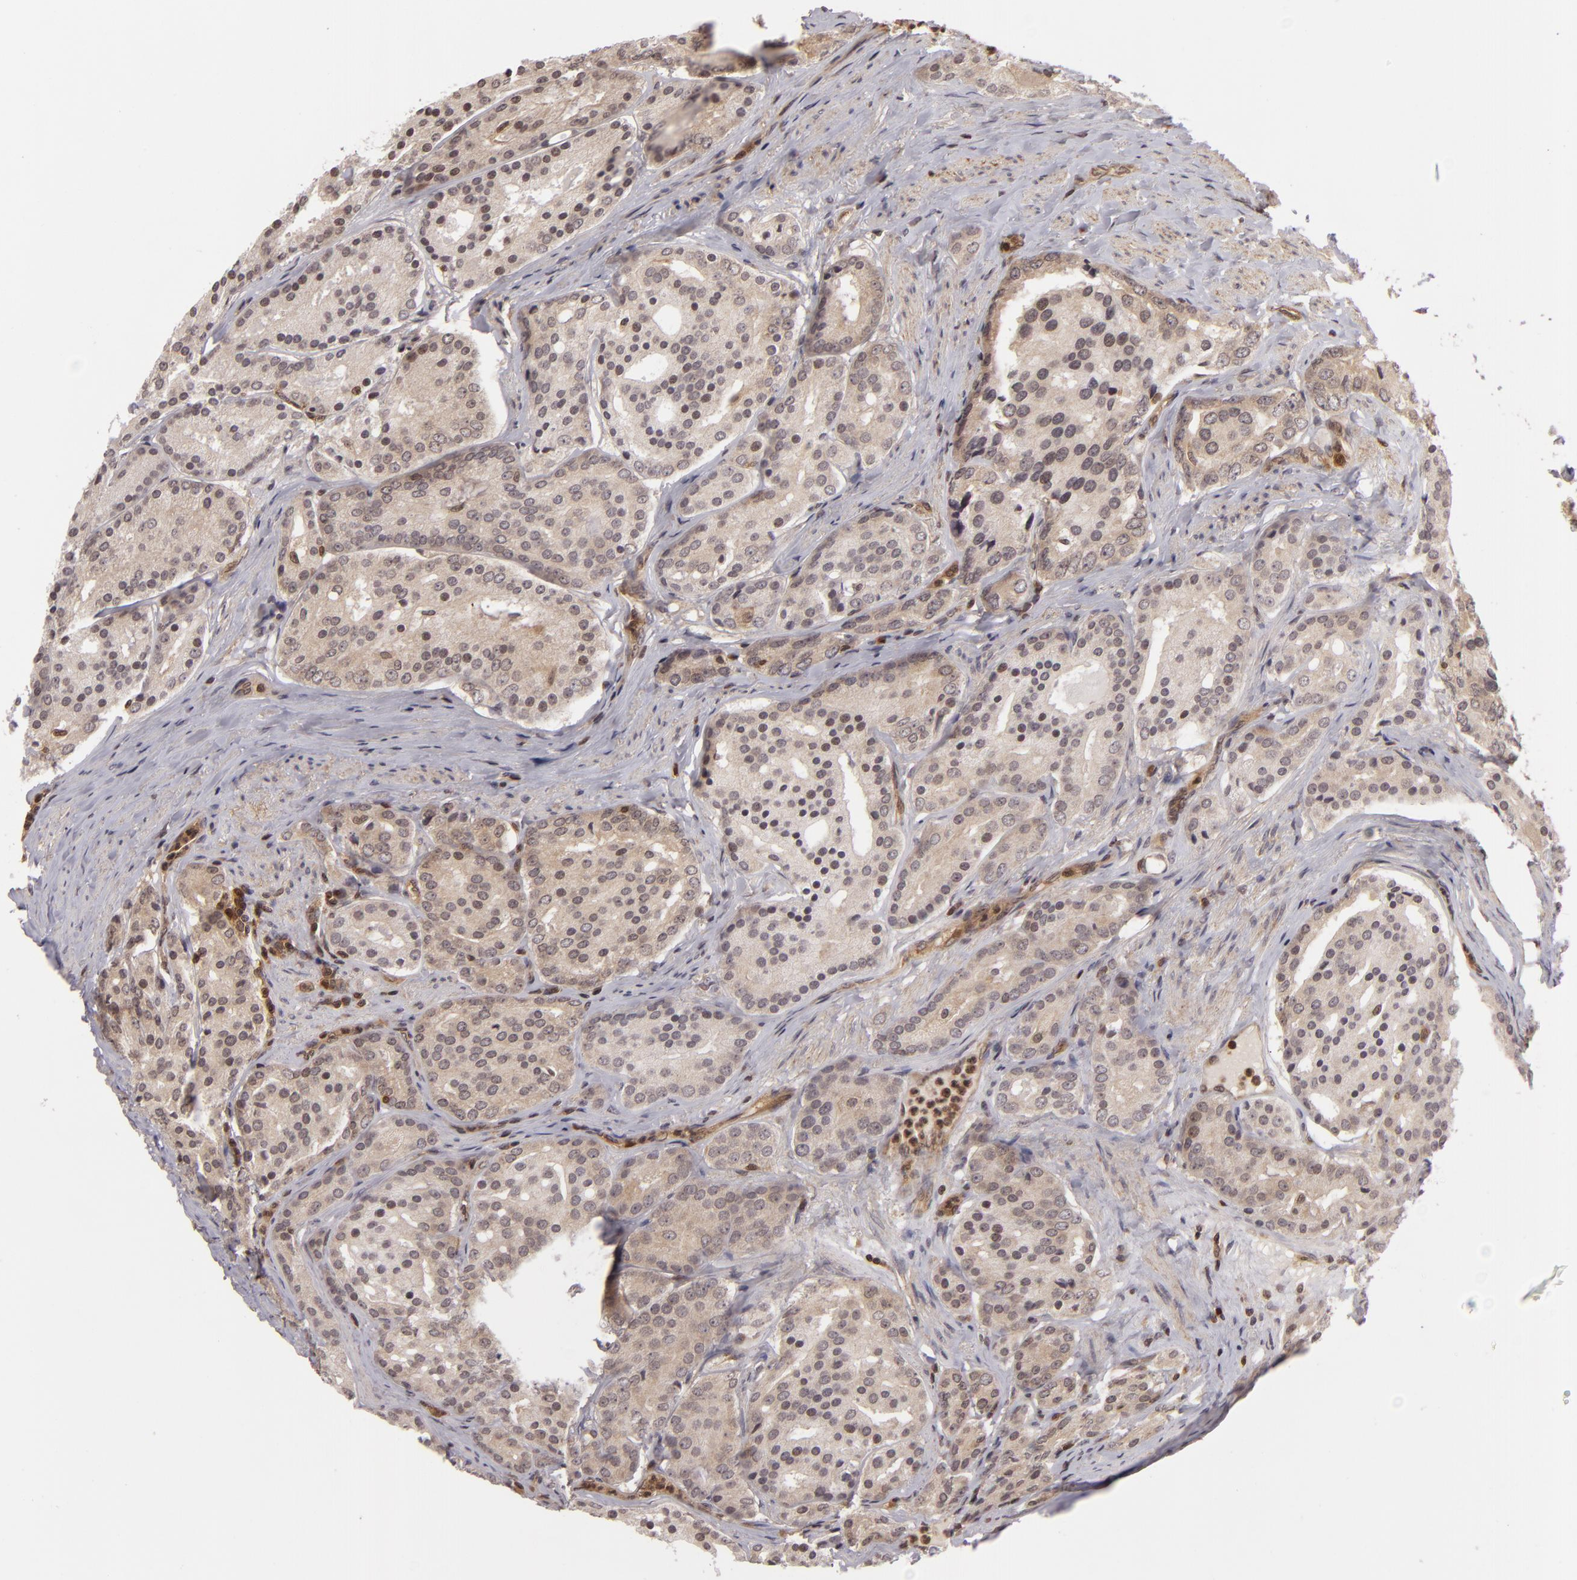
{"staining": {"intensity": "weak", "quantity": ">75%", "location": "cytoplasmic/membranous"}, "tissue": "prostate cancer", "cell_type": "Tumor cells", "image_type": "cancer", "snomed": [{"axis": "morphology", "description": "Adenocarcinoma, High grade"}, {"axis": "topography", "description": "Prostate"}], "caption": "Prostate cancer stained with immunohistochemistry (IHC) displays weak cytoplasmic/membranous expression in about >75% of tumor cells.", "gene": "ZBTB33", "patient": {"sex": "male", "age": 64}}